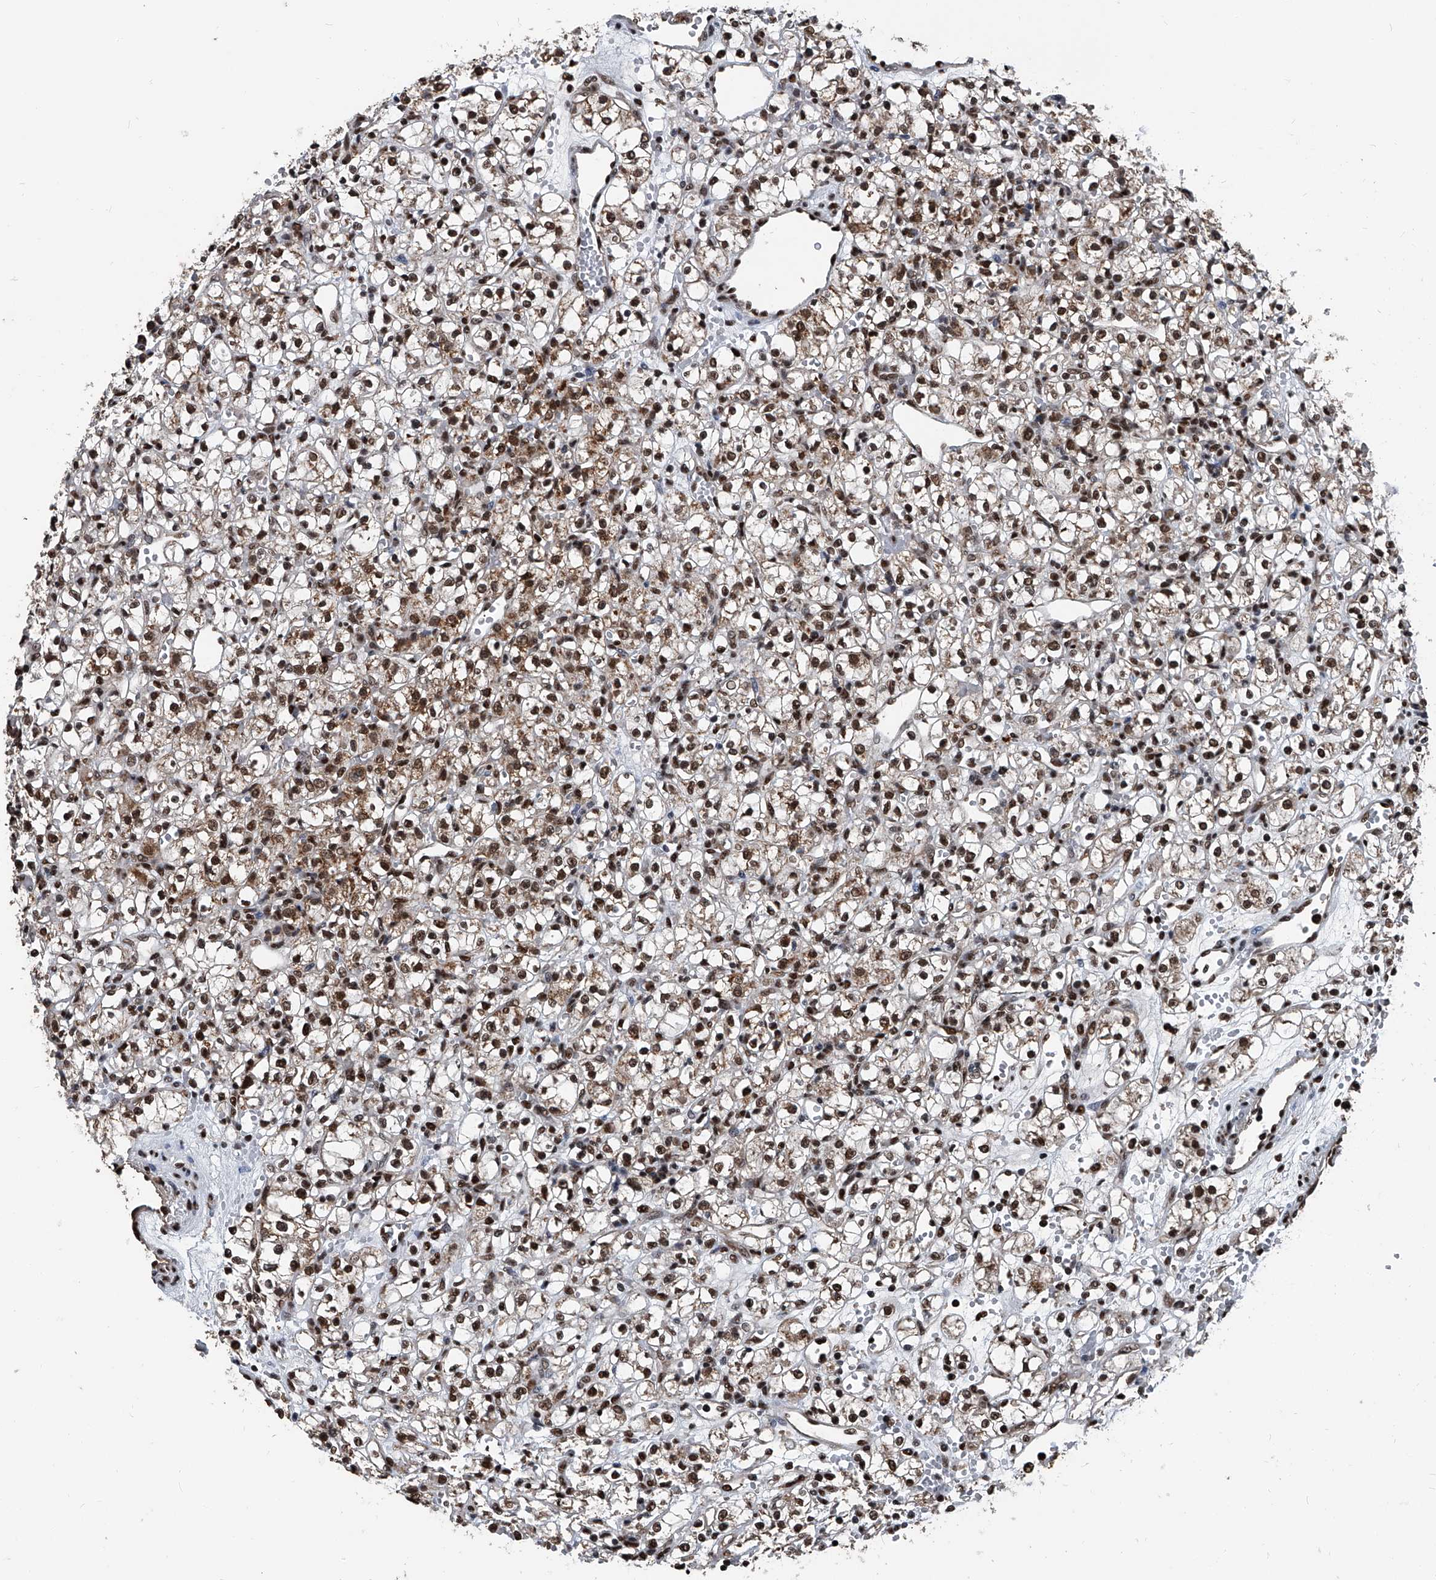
{"staining": {"intensity": "moderate", "quantity": ">75%", "location": "cytoplasmic/membranous,nuclear"}, "tissue": "renal cancer", "cell_type": "Tumor cells", "image_type": "cancer", "snomed": [{"axis": "morphology", "description": "Adenocarcinoma, NOS"}, {"axis": "topography", "description": "Kidney"}], "caption": "Adenocarcinoma (renal) tissue shows moderate cytoplasmic/membranous and nuclear positivity in about >75% of tumor cells", "gene": "FKBP5", "patient": {"sex": "female", "age": 59}}